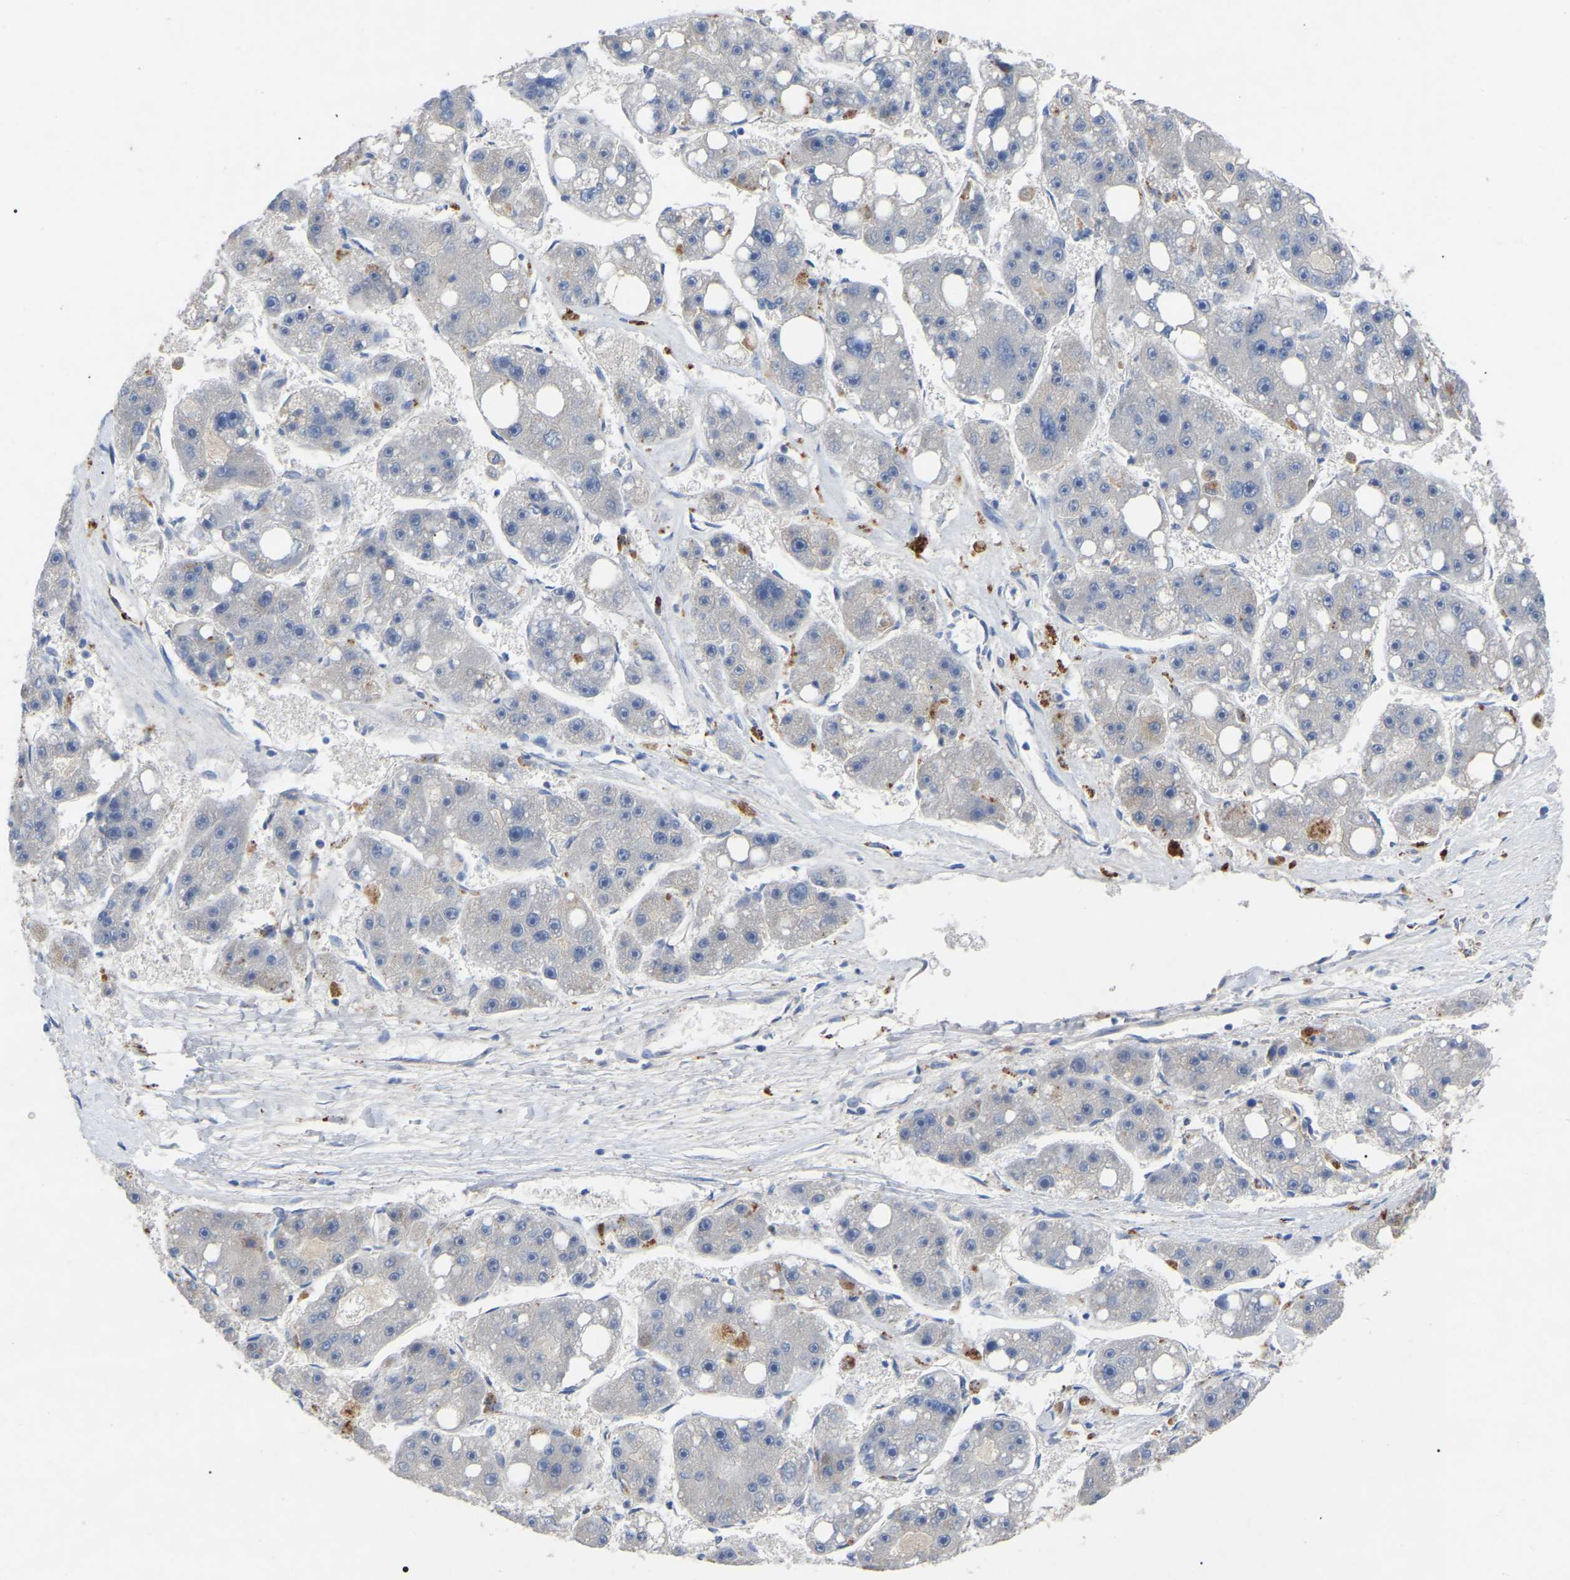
{"staining": {"intensity": "negative", "quantity": "none", "location": "none"}, "tissue": "liver cancer", "cell_type": "Tumor cells", "image_type": "cancer", "snomed": [{"axis": "morphology", "description": "Carcinoma, Hepatocellular, NOS"}, {"axis": "topography", "description": "Liver"}], "caption": "Tumor cells are negative for protein expression in human hepatocellular carcinoma (liver). Brightfield microscopy of IHC stained with DAB (3,3'-diaminobenzidine) (brown) and hematoxylin (blue), captured at high magnification.", "gene": "SMPD2", "patient": {"sex": "female", "age": 61}}